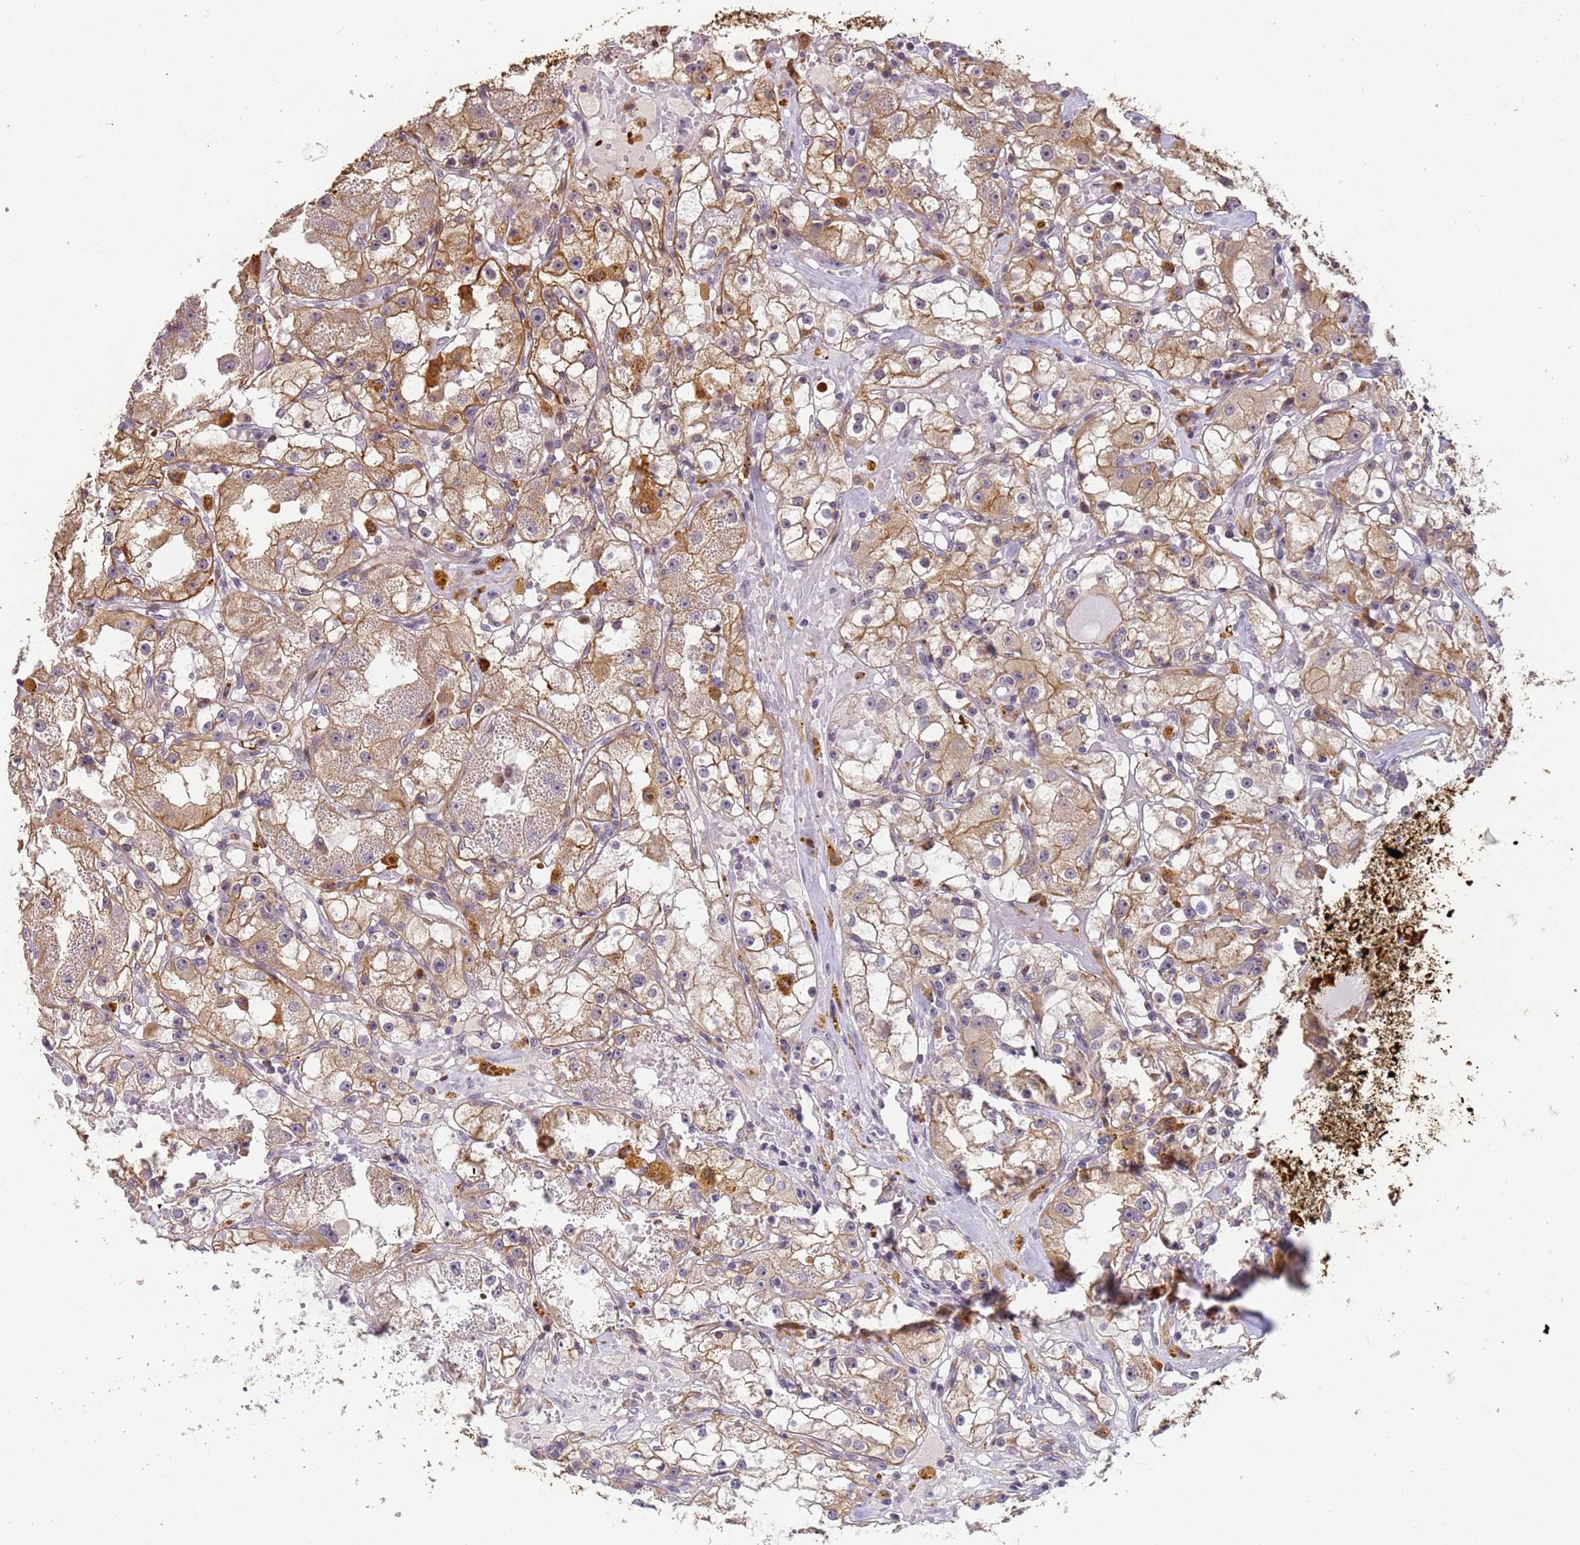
{"staining": {"intensity": "moderate", "quantity": ">75%", "location": "cytoplasmic/membranous"}, "tissue": "renal cancer", "cell_type": "Tumor cells", "image_type": "cancer", "snomed": [{"axis": "morphology", "description": "Adenocarcinoma, NOS"}, {"axis": "topography", "description": "Kidney"}], "caption": "Immunohistochemistry (IHC) staining of renal cancer (adenocarcinoma), which reveals medium levels of moderate cytoplasmic/membranous expression in approximately >75% of tumor cells indicating moderate cytoplasmic/membranous protein expression. The staining was performed using DAB (3,3'-diaminobenzidine) (brown) for protein detection and nuclei were counterstained in hematoxylin (blue).", "gene": "VWA3A", "patient": {"sex": "male", "age": 56}}